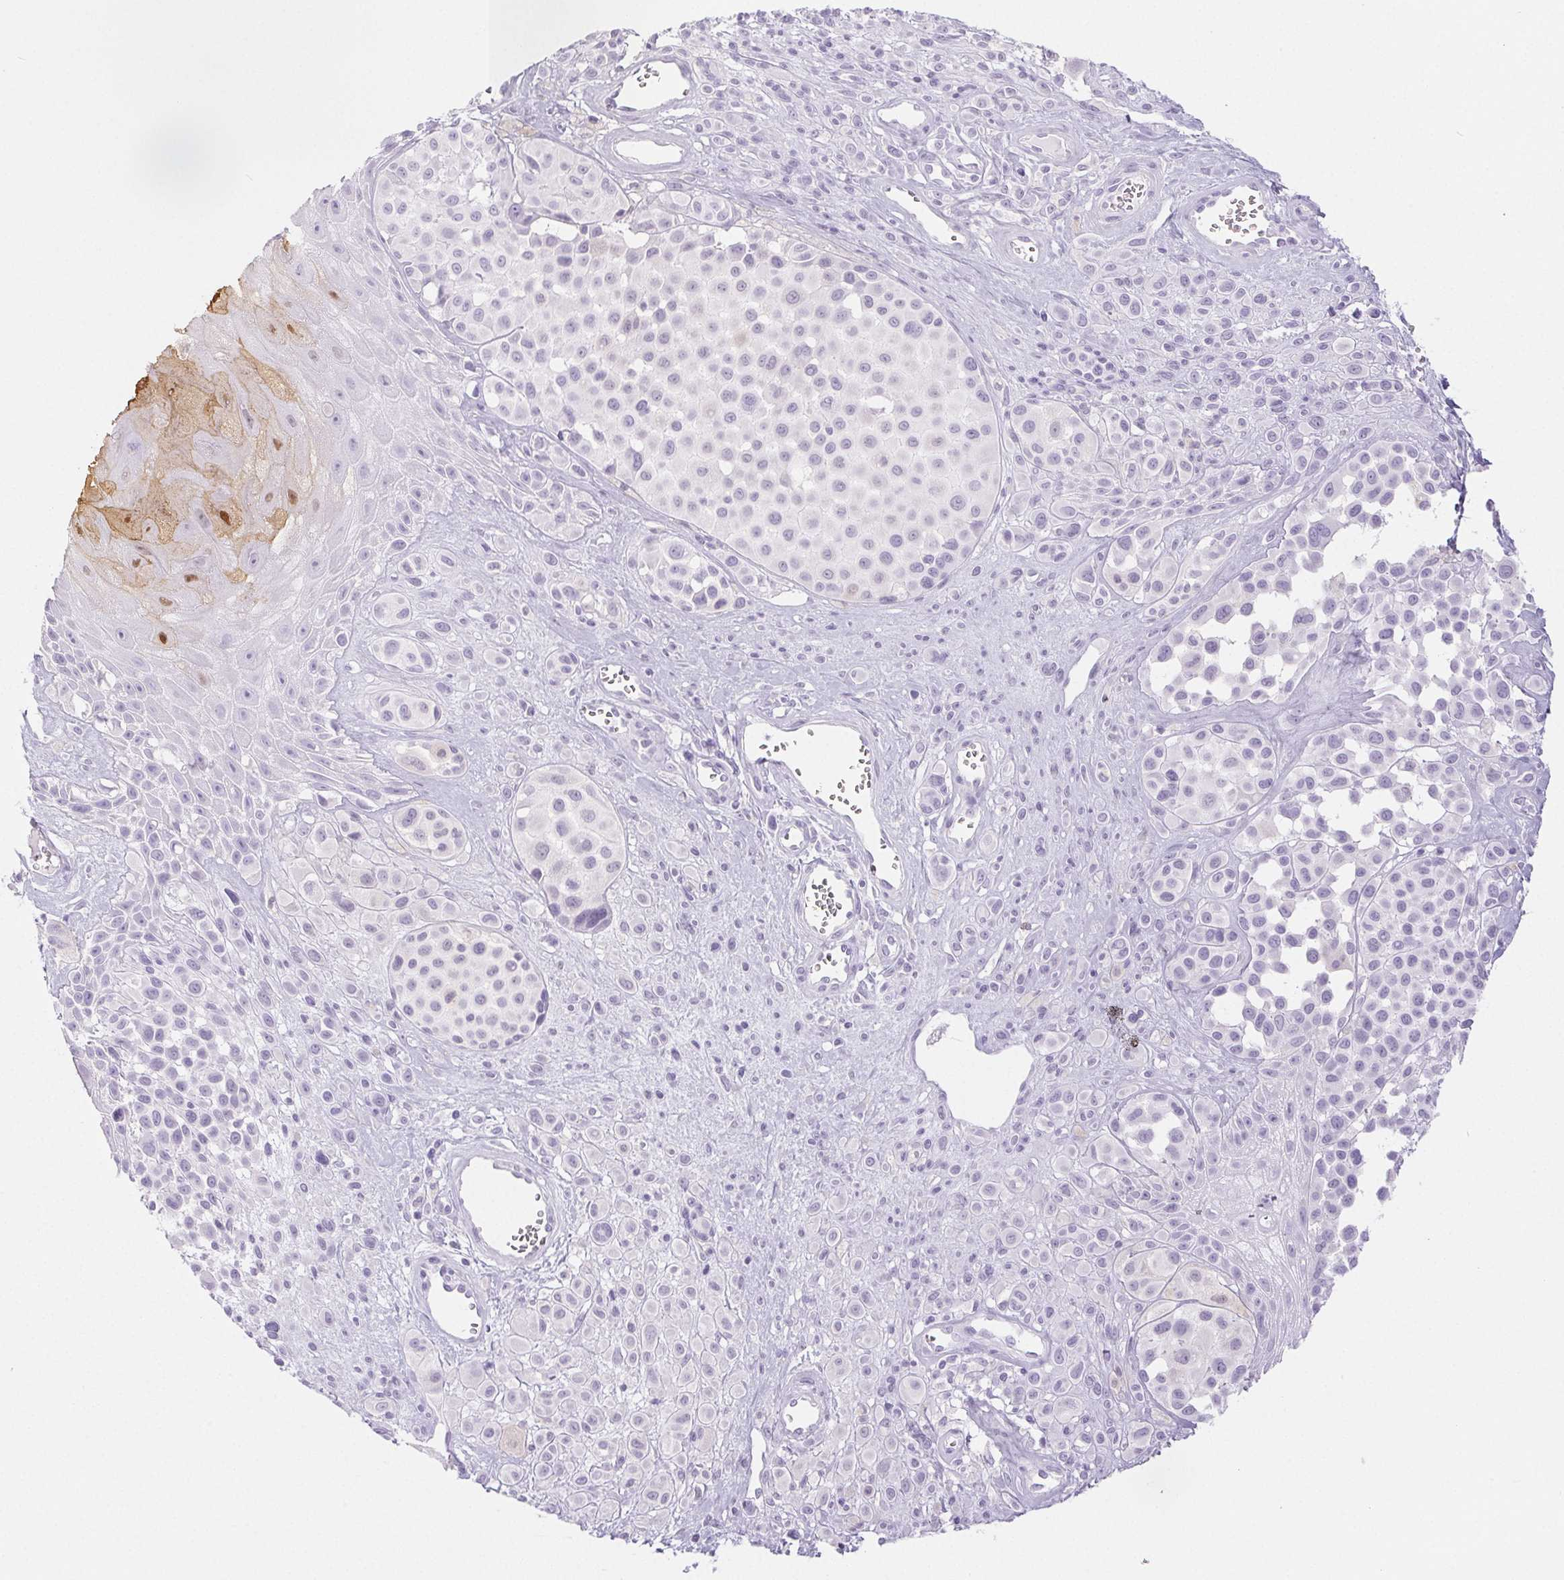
{"staining": {"intensity": "negative", "quantity": "none", "location": "none"}, "tissue": "melanoma", "cell_type": "Tumor cells", "image_type": "cancer", "snomed": [{"axis": "morphology", "description": "Malignant melanoma, NOS"}, {"axis": "topography", "description": "Skin"}], "caption": "A histopathology image of malignant melanoma stained for a protein demonstrates no brown staining in tumor cells.", "gene": "SPRR3", "patient": {"sex": "male", "age": 77}}